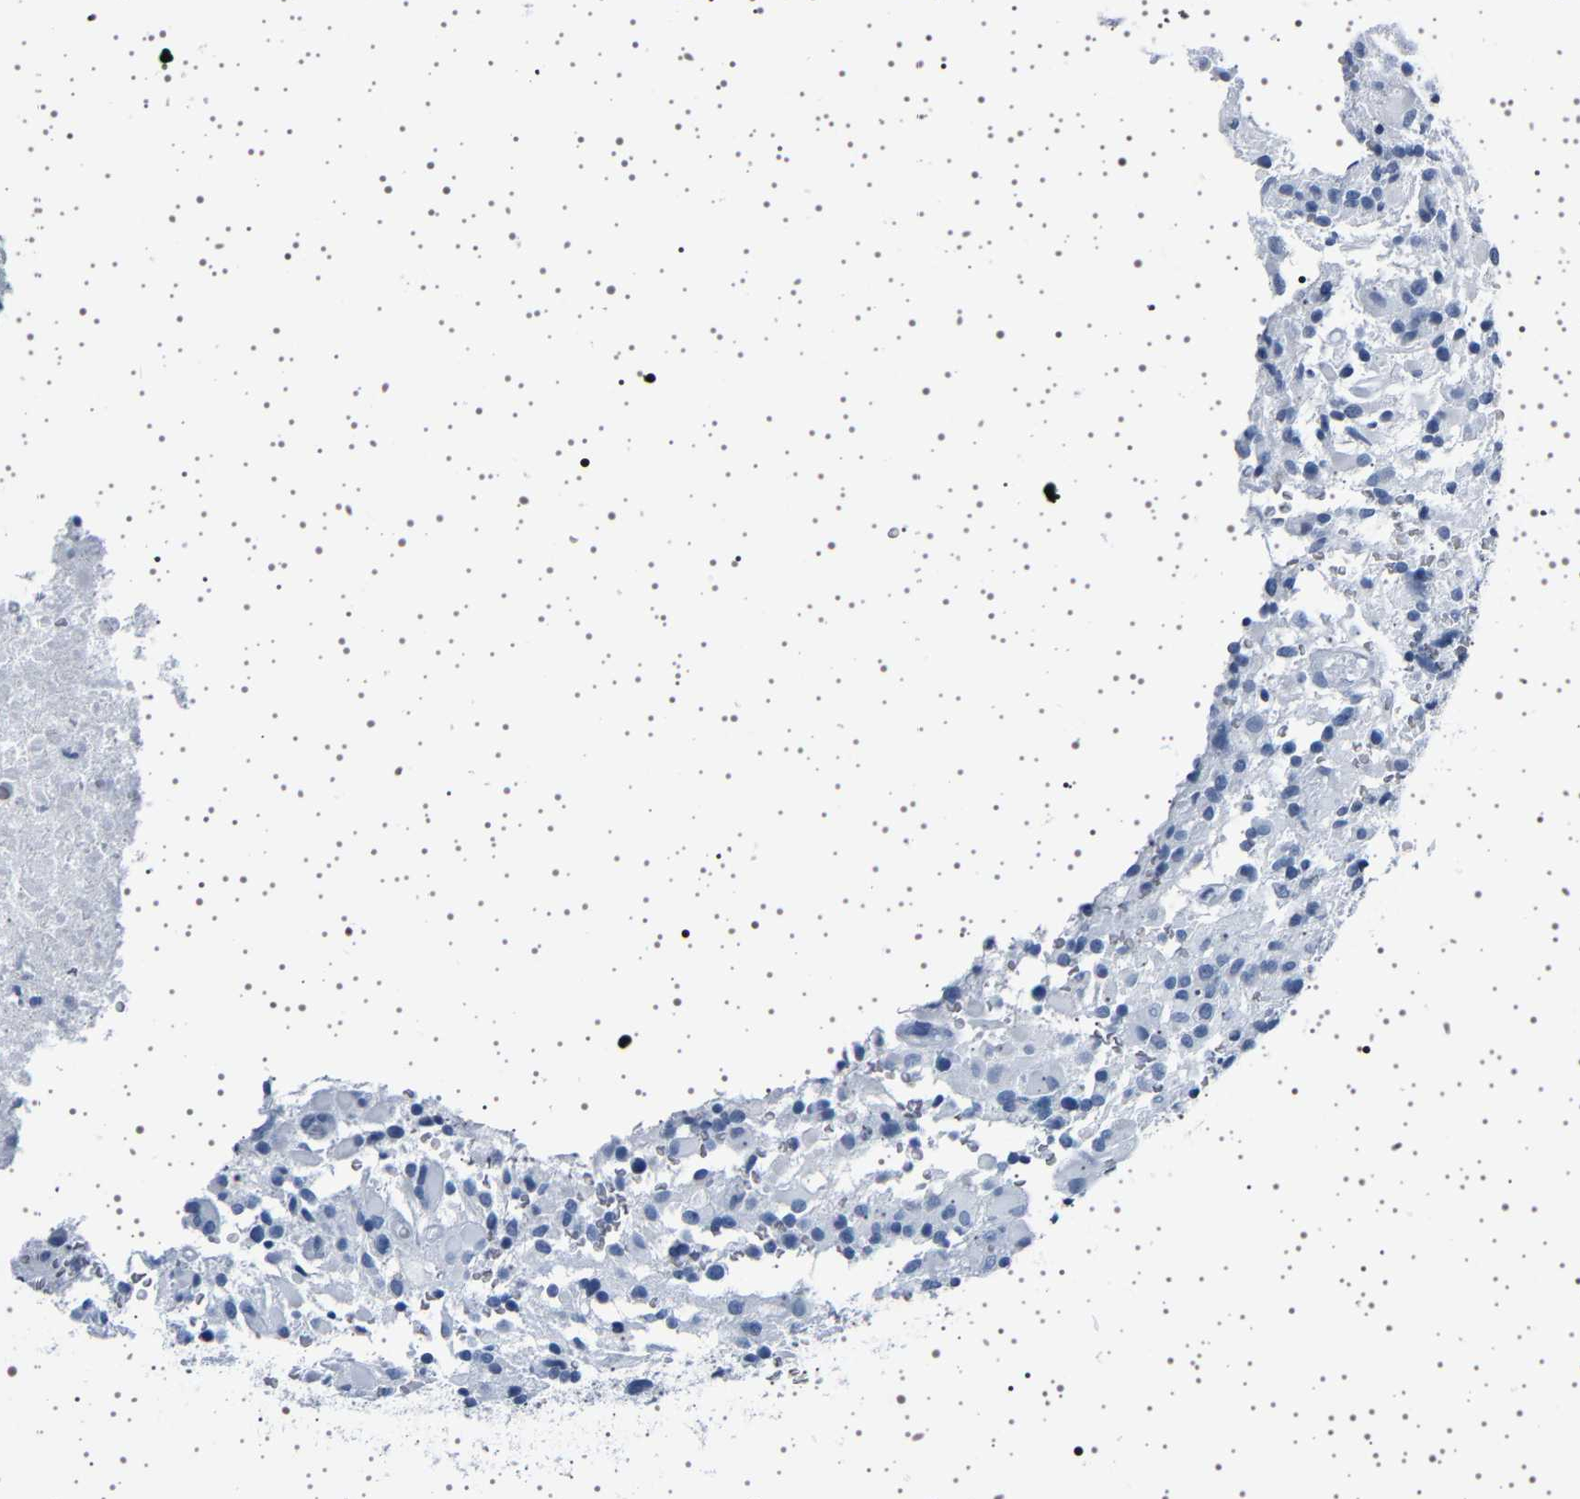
{"staining": {"intensity": "negative", "quantity": "none", "location": "none"}, "tissue": "glioma", "cell_type": "Tumor cells", "image_type": "cancer", "snomed": [{"axis": "morphology", "description": "Glioma, malignant, High grade"}, {"axis": "topography", "description": "Brain"}], "caption": "DAB immunohistochemical staining of glioma exhibits no significant expression in tumor cells.", "gene": "TFF3", "patient": {"sex": "male", "age": 71}}